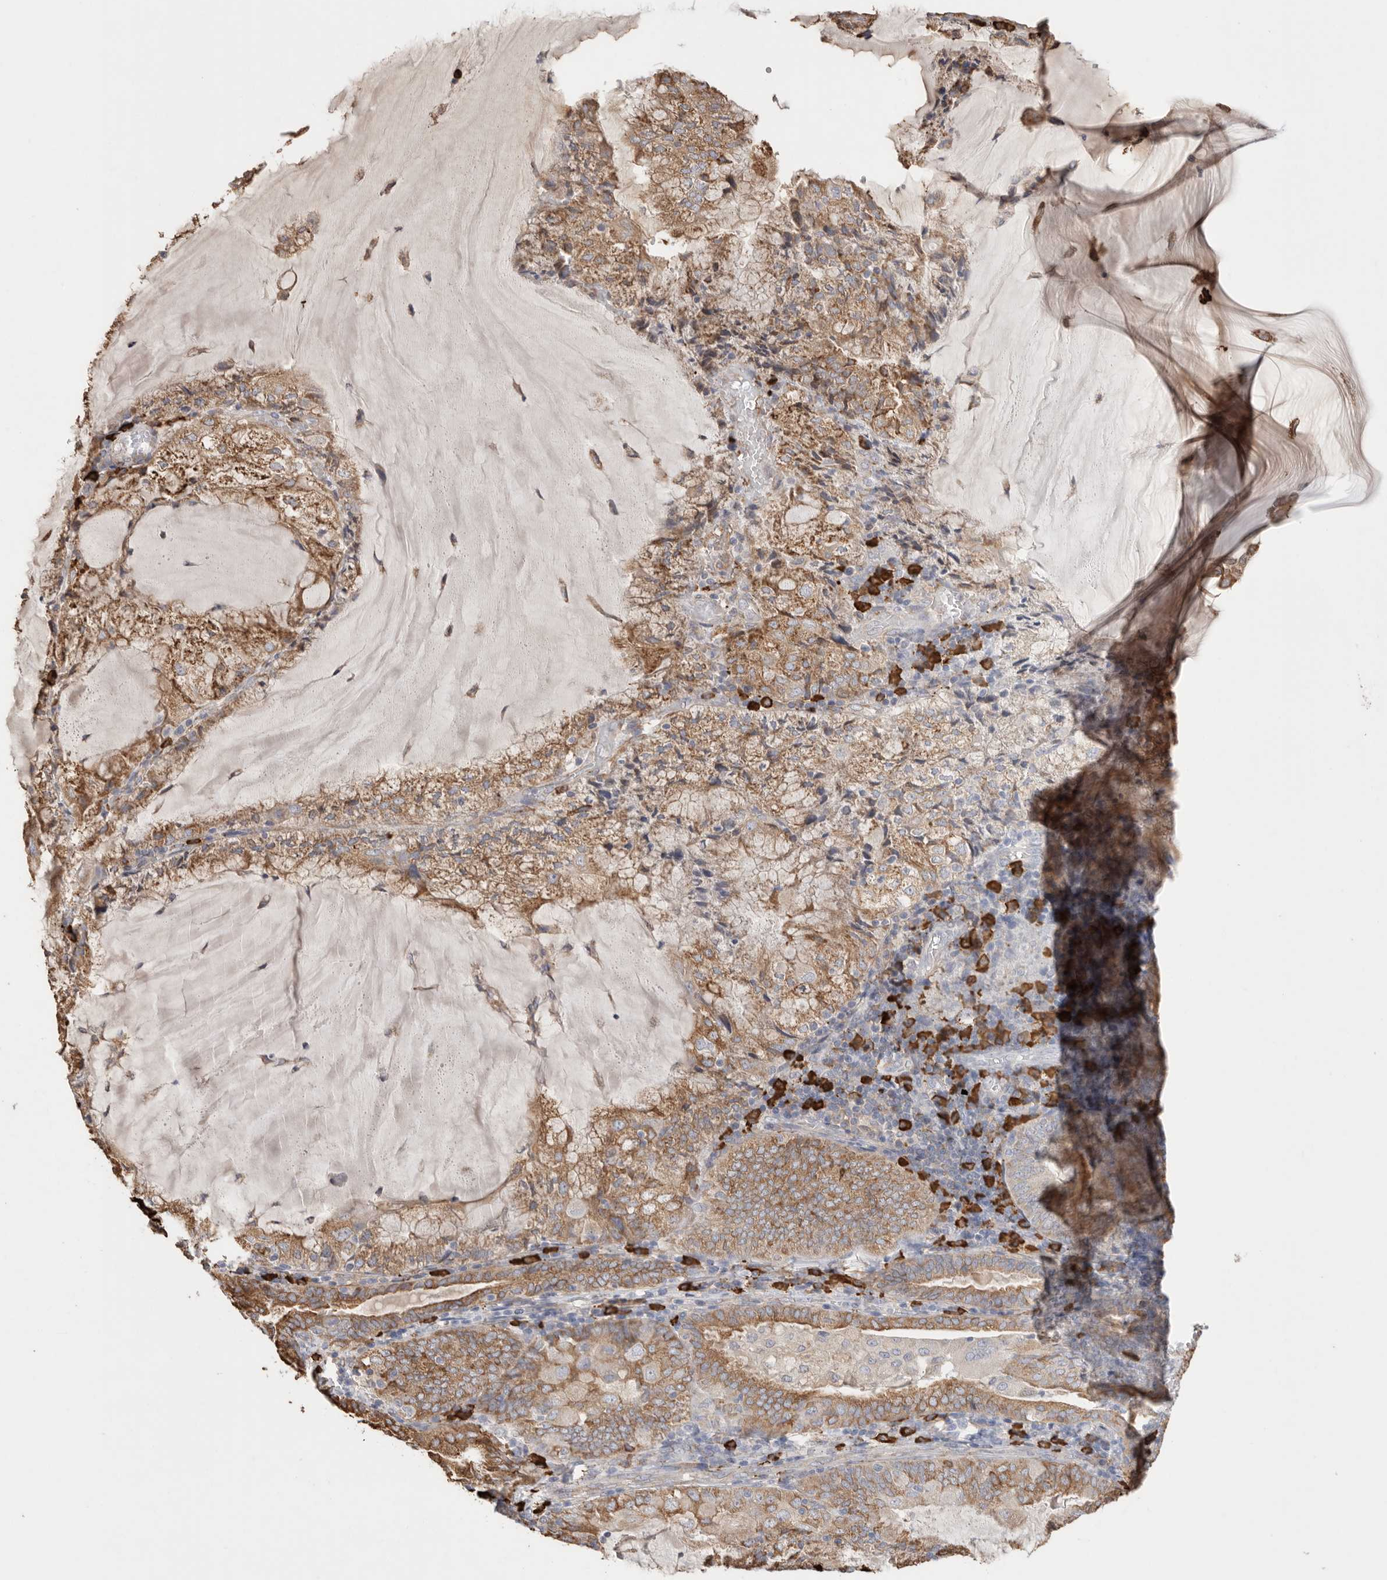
{"staining": {"intensity": "moderate", "quantity": ">75%", "location": "cytoplasmic/membranous"}, "tissue": "endometrial cancer", "cell_type": "Tumor cells", "image_type": "cancer", "snomed": [{"axis": "morphology", "description": "Adenocarcinoma, NOS"}, {"axis": "topography", "description": "Endometrium"}], "caption": "Immunohistochemical staining of endometrial cancer displays moderate cytoplasmic/membranous protein staining in about >75% of tumor cells. The staining is performed using DAB (3,3'-diaminobenzidine) brown chromogen to label protein expression. The nuclei are counter-stained blue using hematoxylin.", "gene": "BLOC1S5", "patient": {"sex": "female", "age": 81}}